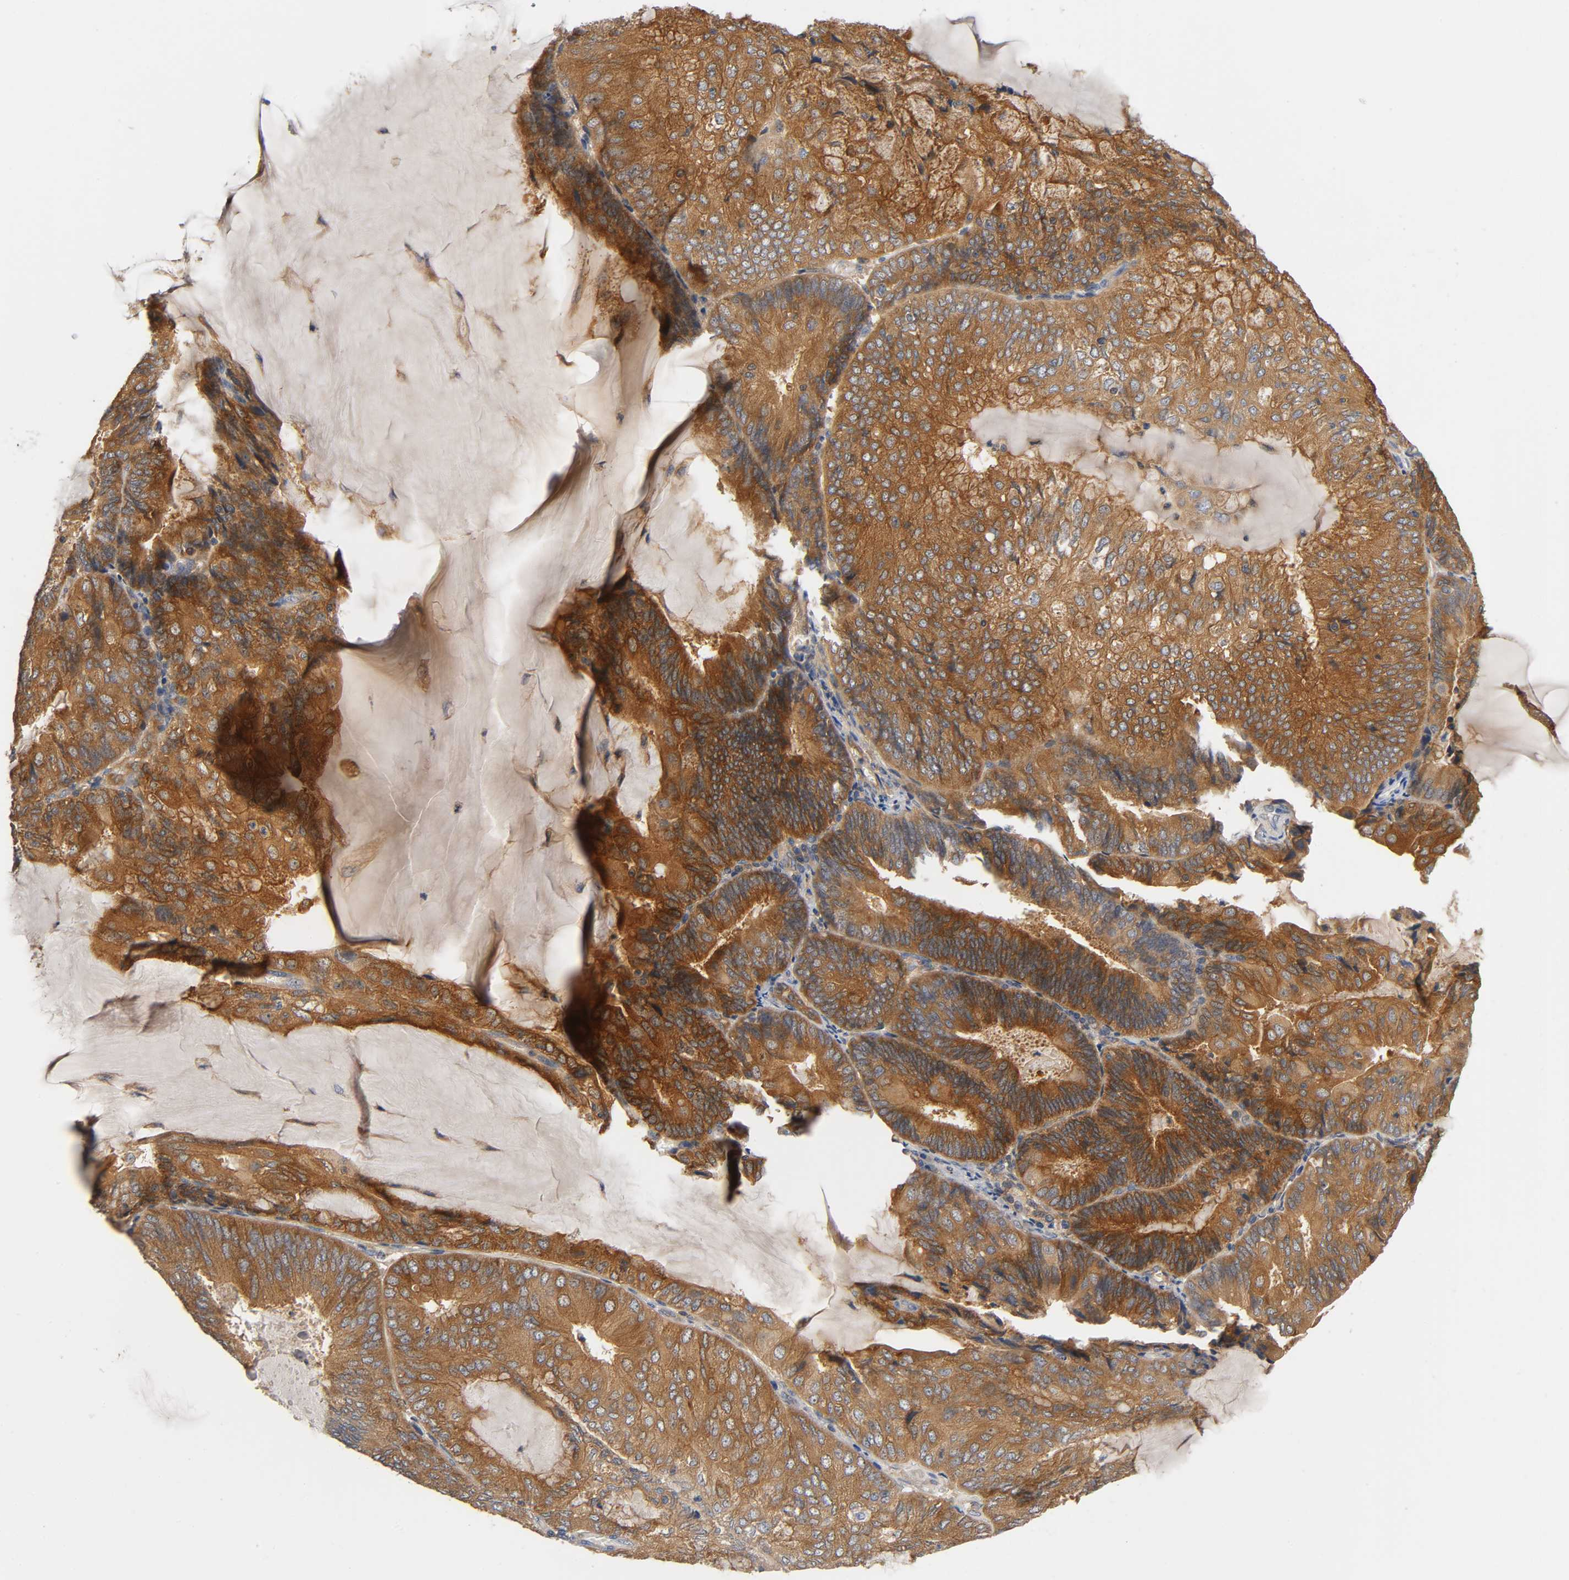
{"staining": {"intensity": "strong", "quantity": ">75%", "location": "cytoplasmic/membranous"}, "tissue": "endometrial cancer", "cell_type": "Tumor cells", "image_type": "cancer", "snomed": [{"axis": "morphology", "description": "Adenocarcinoma, NOS"}, {"axis": "topography", "description": "Endometrium"}], "caption": "IHC of human endometrial cancer reveals high levels of strong cytoplasmic/membranous staining in approximately >75% of tumor cells. Nuclei are stained in blue.", "gene": "PRKAB1", "patient": {"sex": "female", "age": 81}}